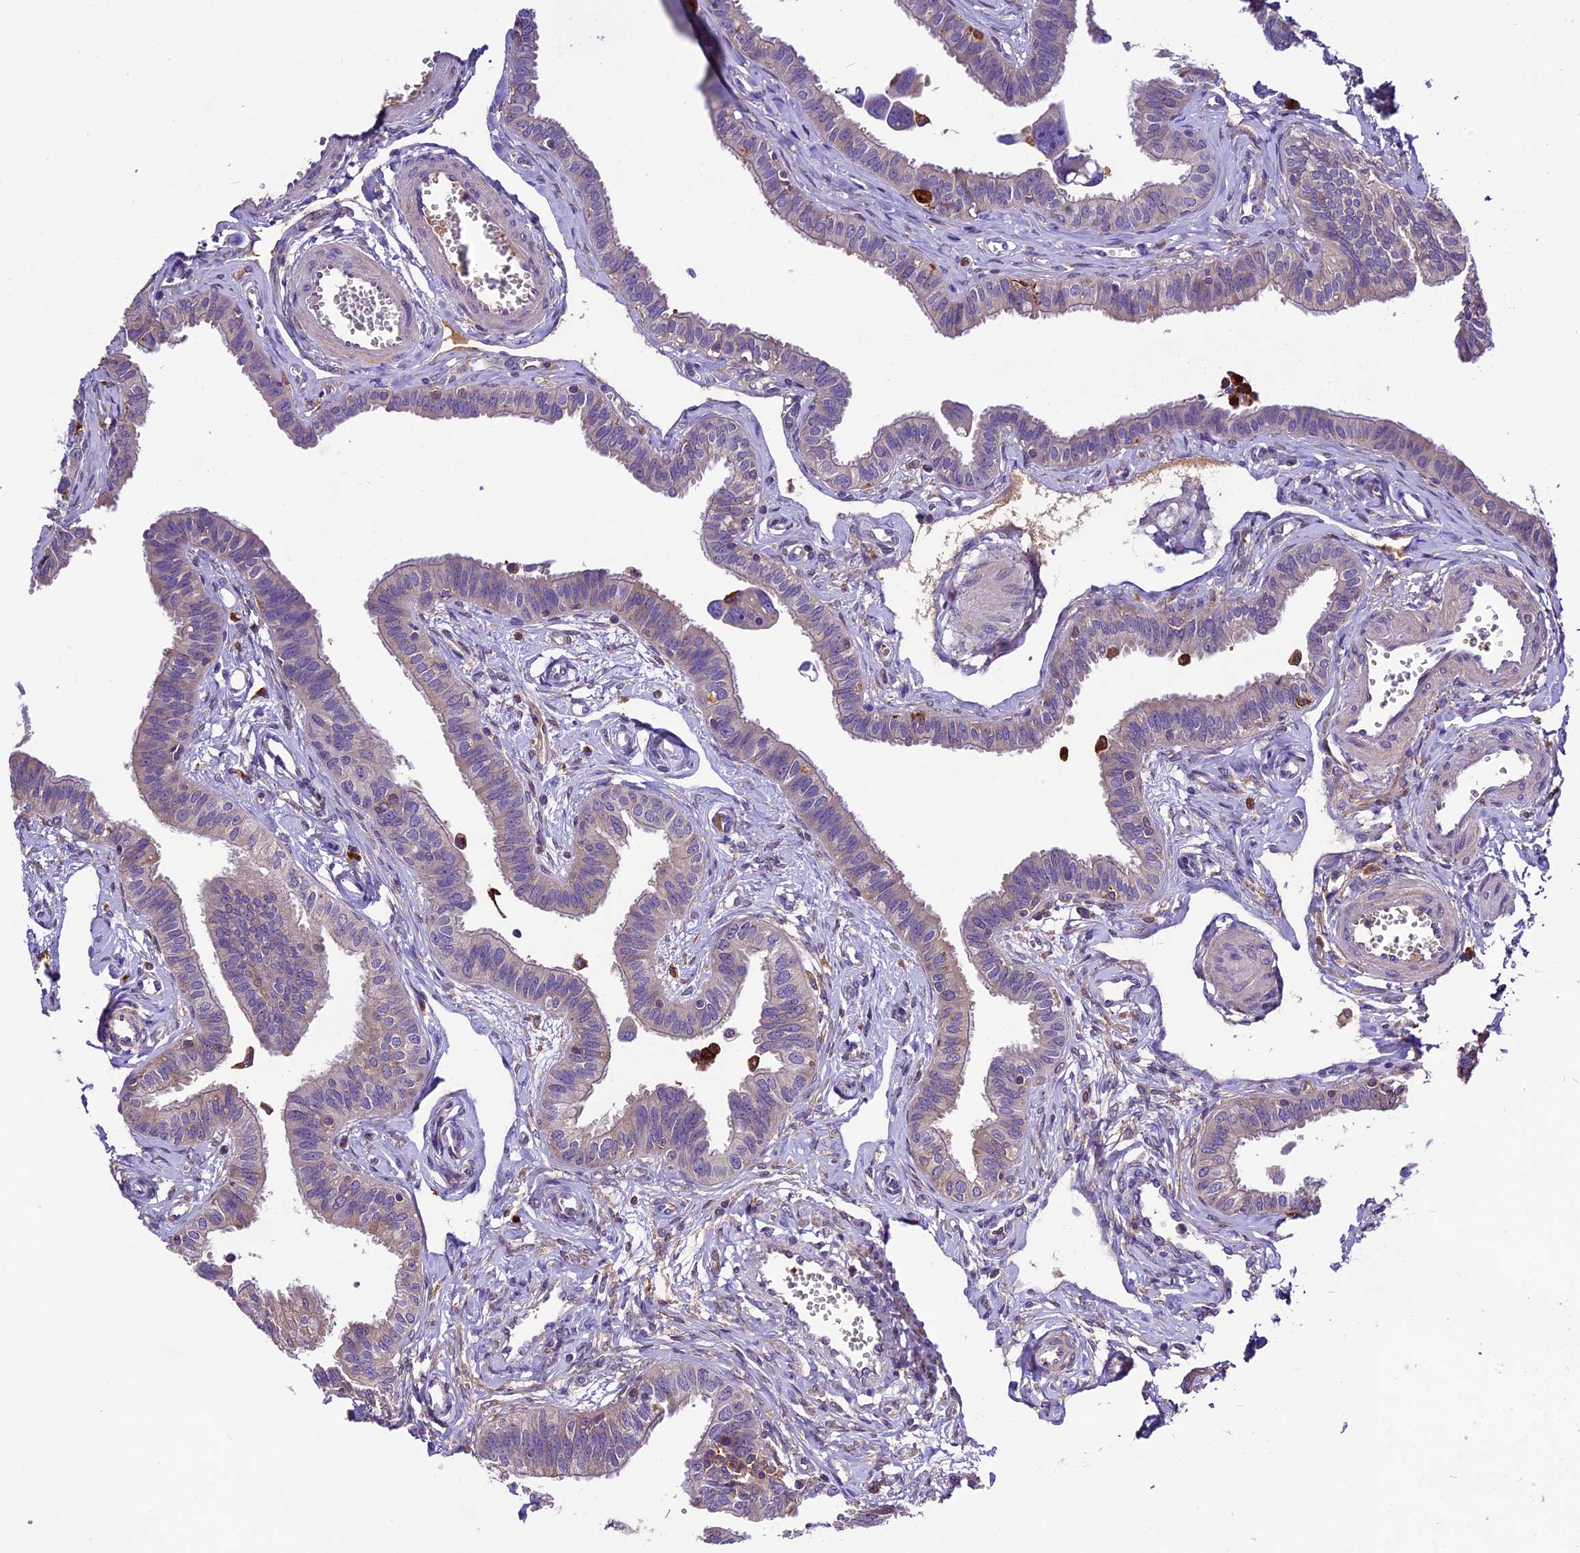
{"staining": {"intensity": "weak", "quantity": "<25%", "location": "cytoplasmic/membranous"}, "tissue": "fallopian tube", "cell_type": "Glandular cells", "image_type": "normal", "snomed": [{"axis": "morphology", "description": "Normal tissue, NOS"}, {"axis": "morphology", "description": "Carcinoma, NOS"}, {"axis": "topography", "description": "Fallopian tube"}, {"axis": "topography", "description": "Ovary"}], "caption": "DAB immunohistochemical staining of normal human fallopian tube demonstrates no significant positivity in glandular cells.", "gene": "CILP2", "patient": {"sex": "female", "age": 59}}